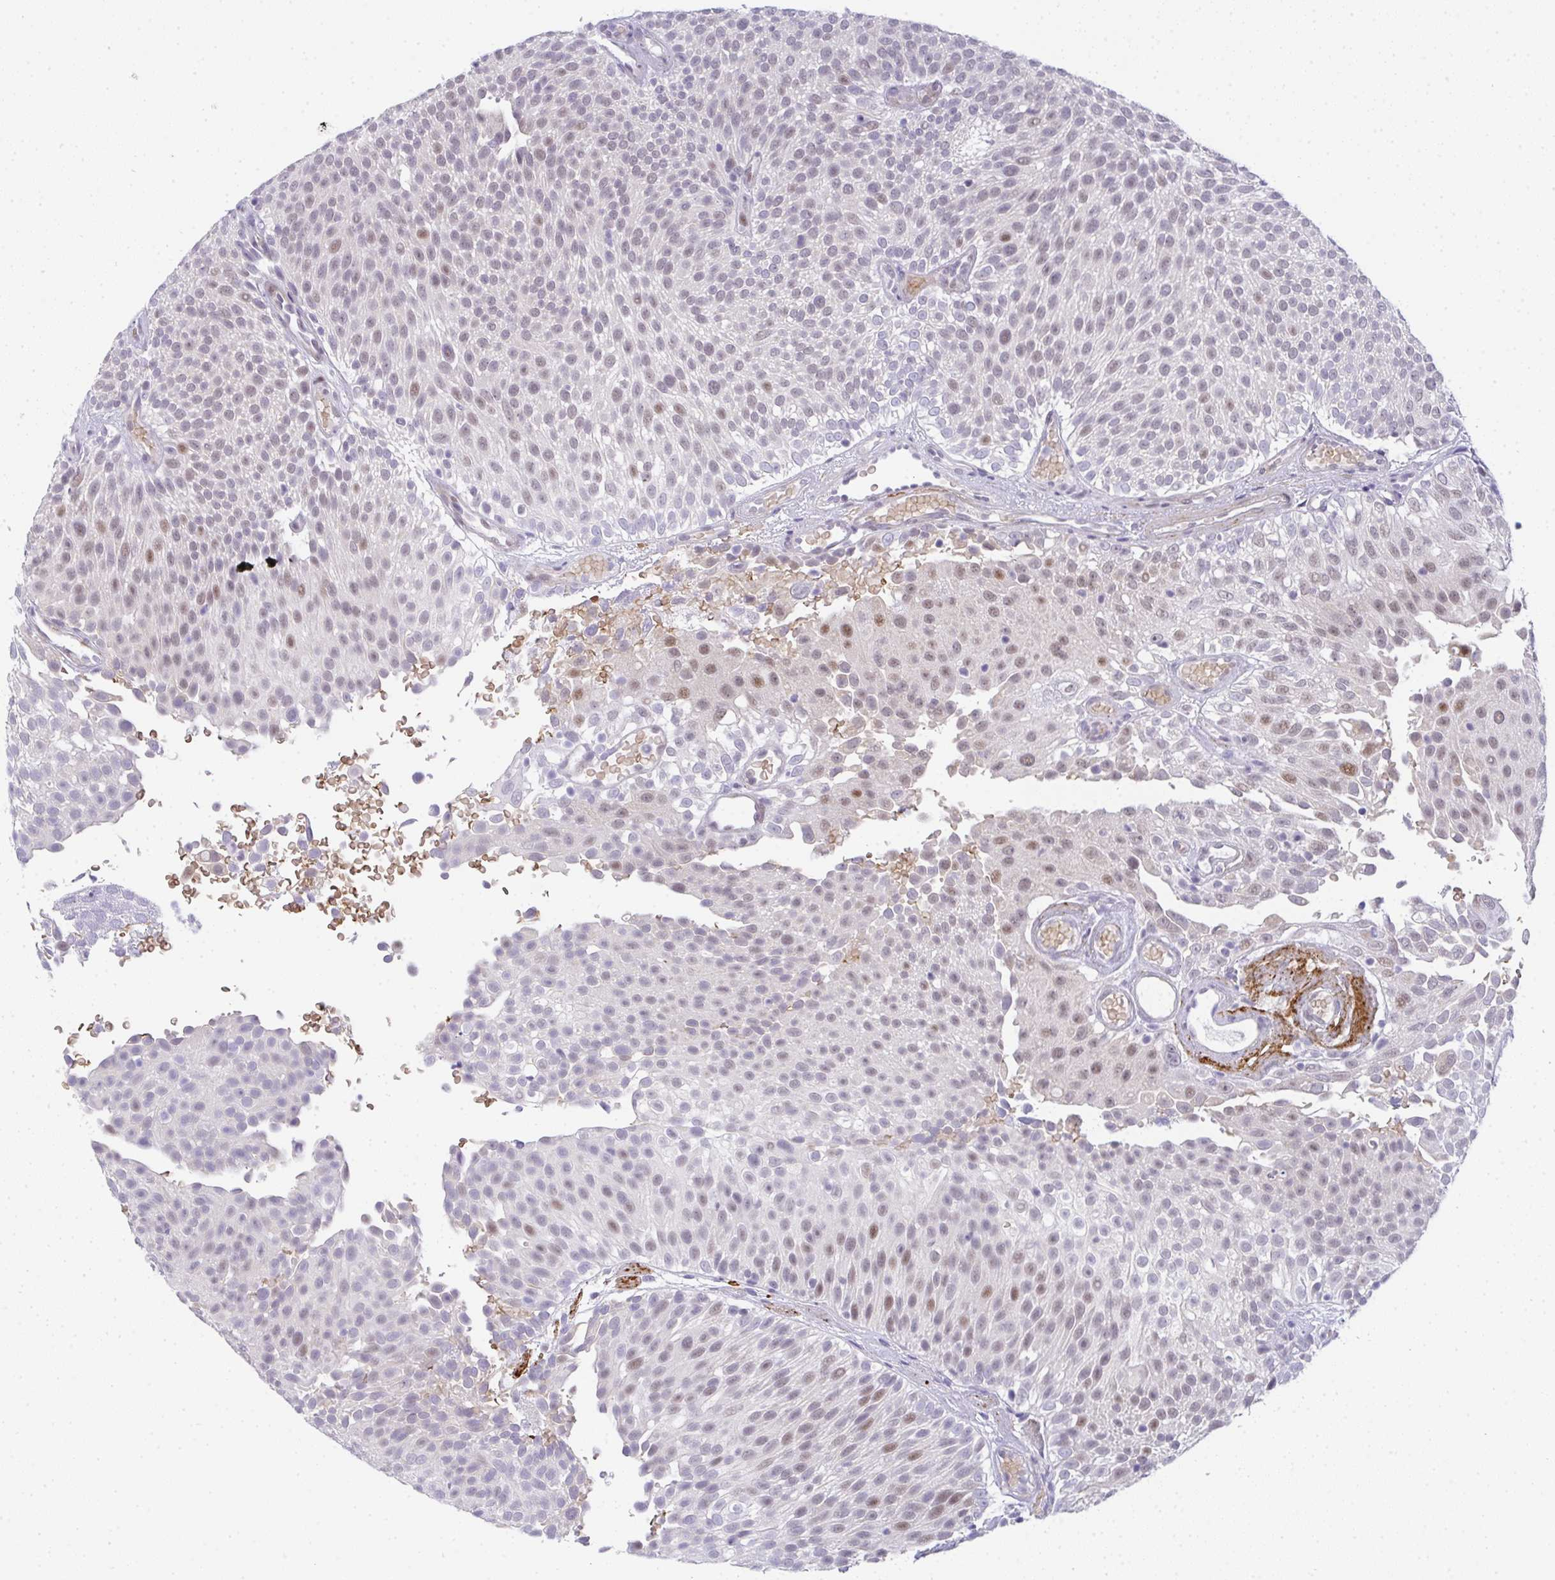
{"staining": {"intensity": "moderate", "quantity": "<25%", "location": "nuclear"}, "tissue": "urothelial cancer", "cell_type": "Tumor cells", "image_type": "cancer", "snomed": [{"axis": "morphology", "description": "Urothelial carcinoma, Low grade"}, {"axis": "topography", "description": "Urinary bladder"}], "caption": "An IHC micrograph of tumor tissue is shown. Protein staining in brown labels moderate nuclear positivity in urothelial cancer within tumor cells.", "gene": "TNMD", "patient": {"sex": "male", "age": 78}}